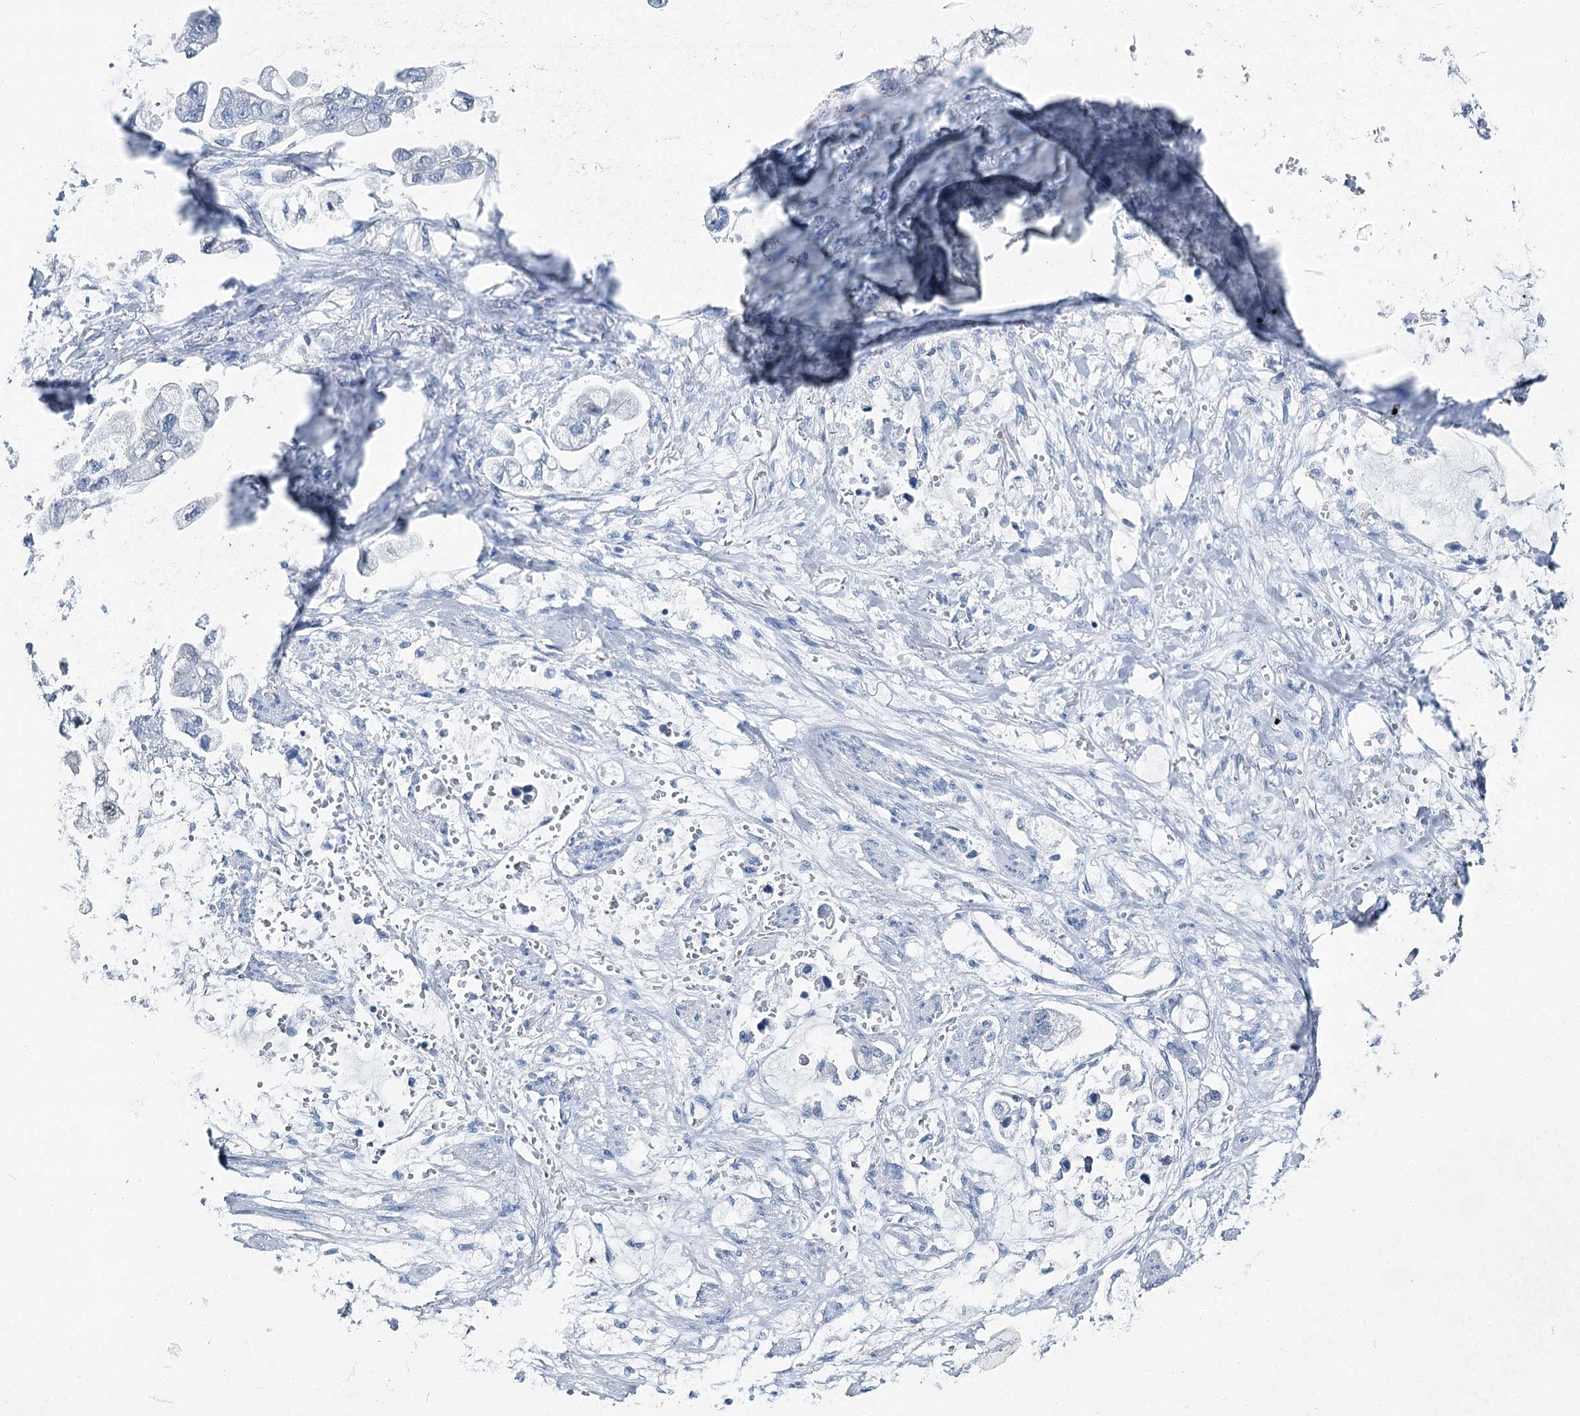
{"staining": {"intensity": "negative", "quantity": "none", "location": "none"}, "tissue": "stomach cancer", "cell_type": "Tumor cells", "image_type": "cancer", "snomed": [{"axis": "morphology", "description": "Adenocarcinoma, NOS"}, {"axis": "topography", "description": "Stomach"}], "caption": "This is an immunohistochemistry (IHC) image of stomach adenocarcinoma. There is no staining in tumor cells.", "gene": "HAT1", "patient": {"sex": "male", "age": 62}}